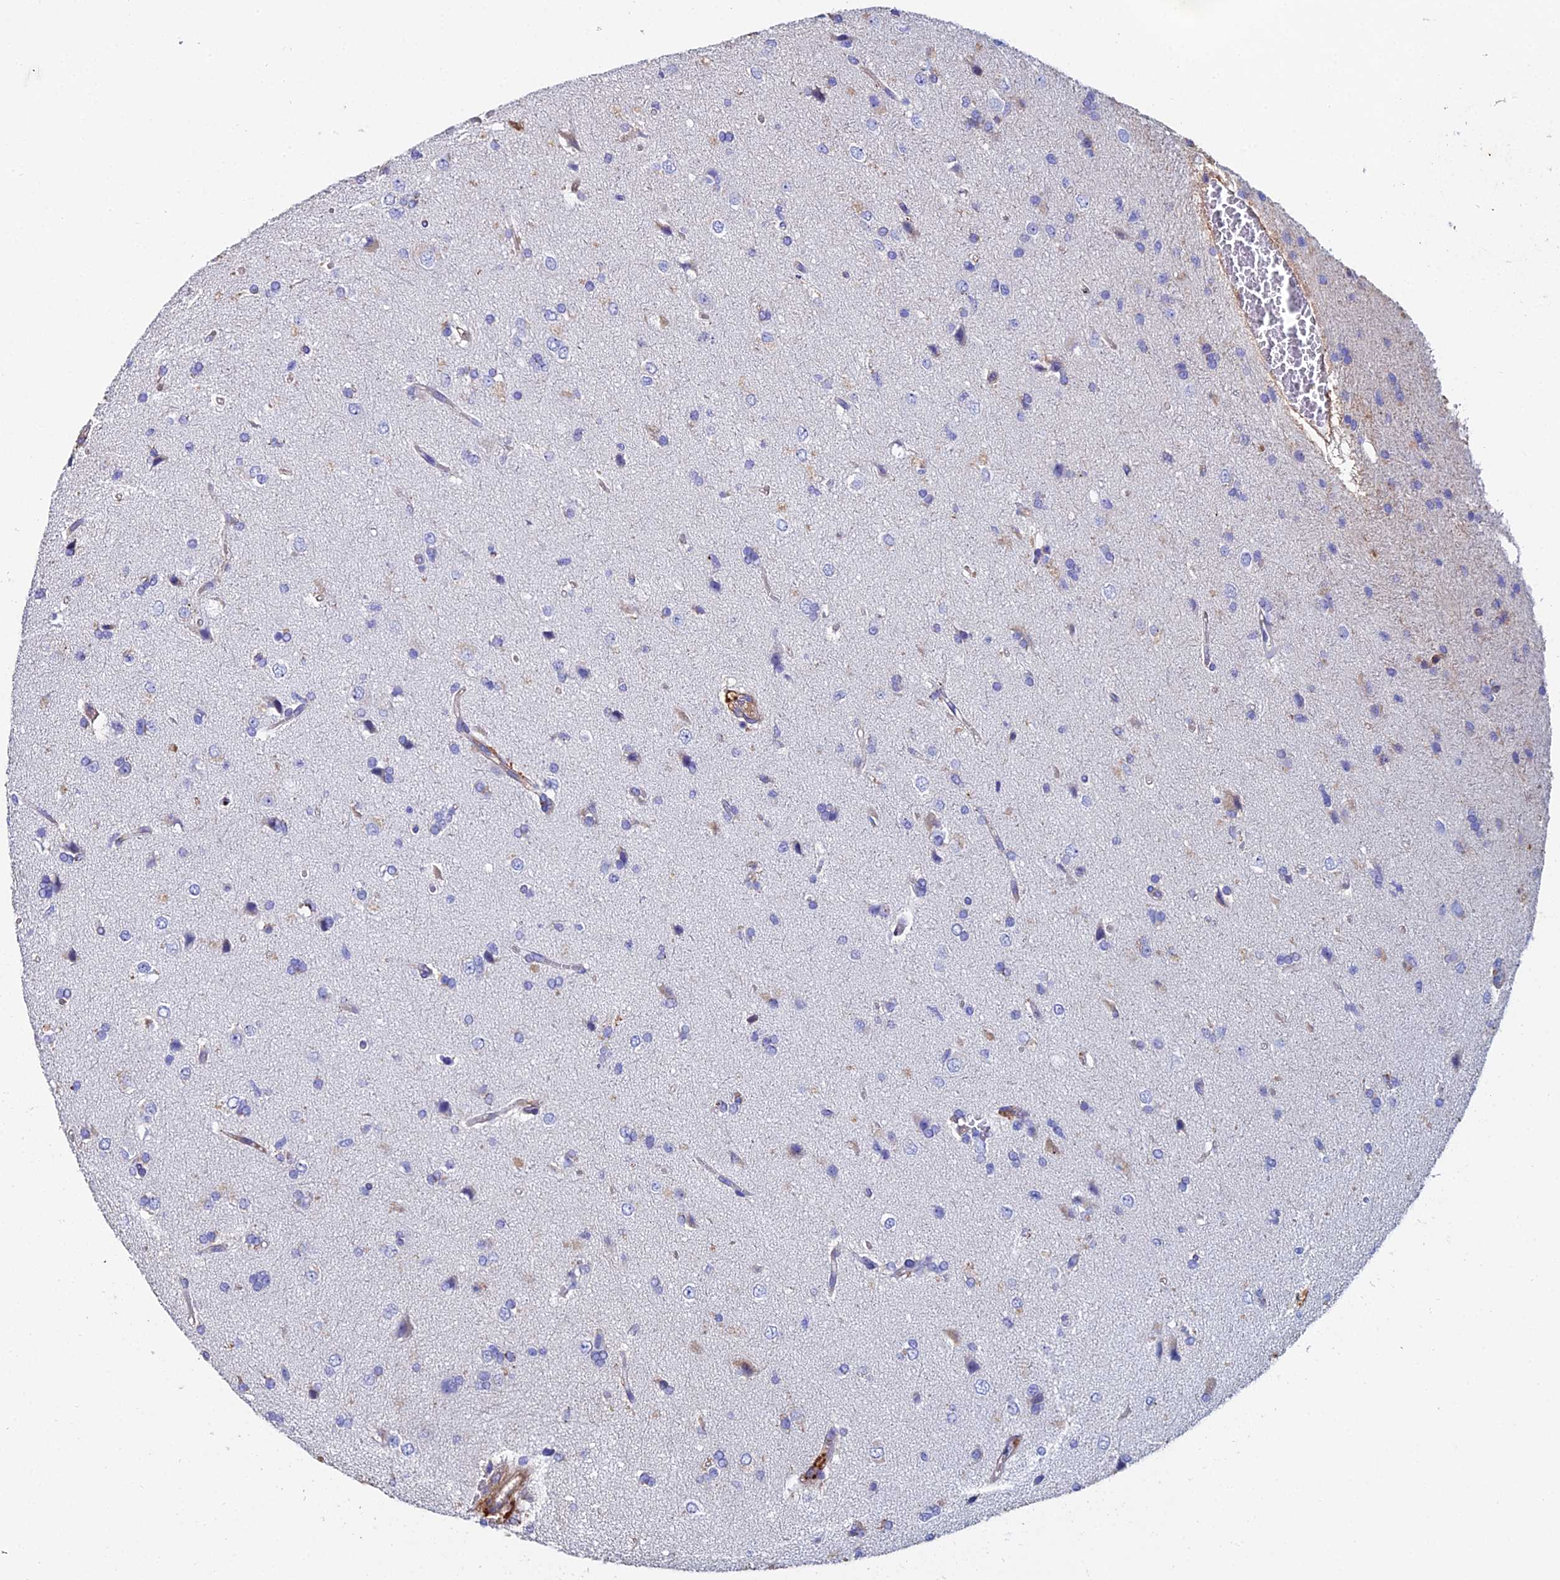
{"staining": {"intensity": "negative", "quantity": "none", "location": "none"}, "tissue": "glioma", "cell_type": "Tumor cells", "image_type": "cancer", "snomed": [{"axis": "morphology", "description": "Glioma, malignant, High grade"}, {"axis": "topography", "description": "Brain"}], "caption": "Glioma stained for a protein using immunohistochemistry (IHC) demonstrates no expression tumor cells.", "gene": "C6", "patient": {"sex": "male", "age": 56}}